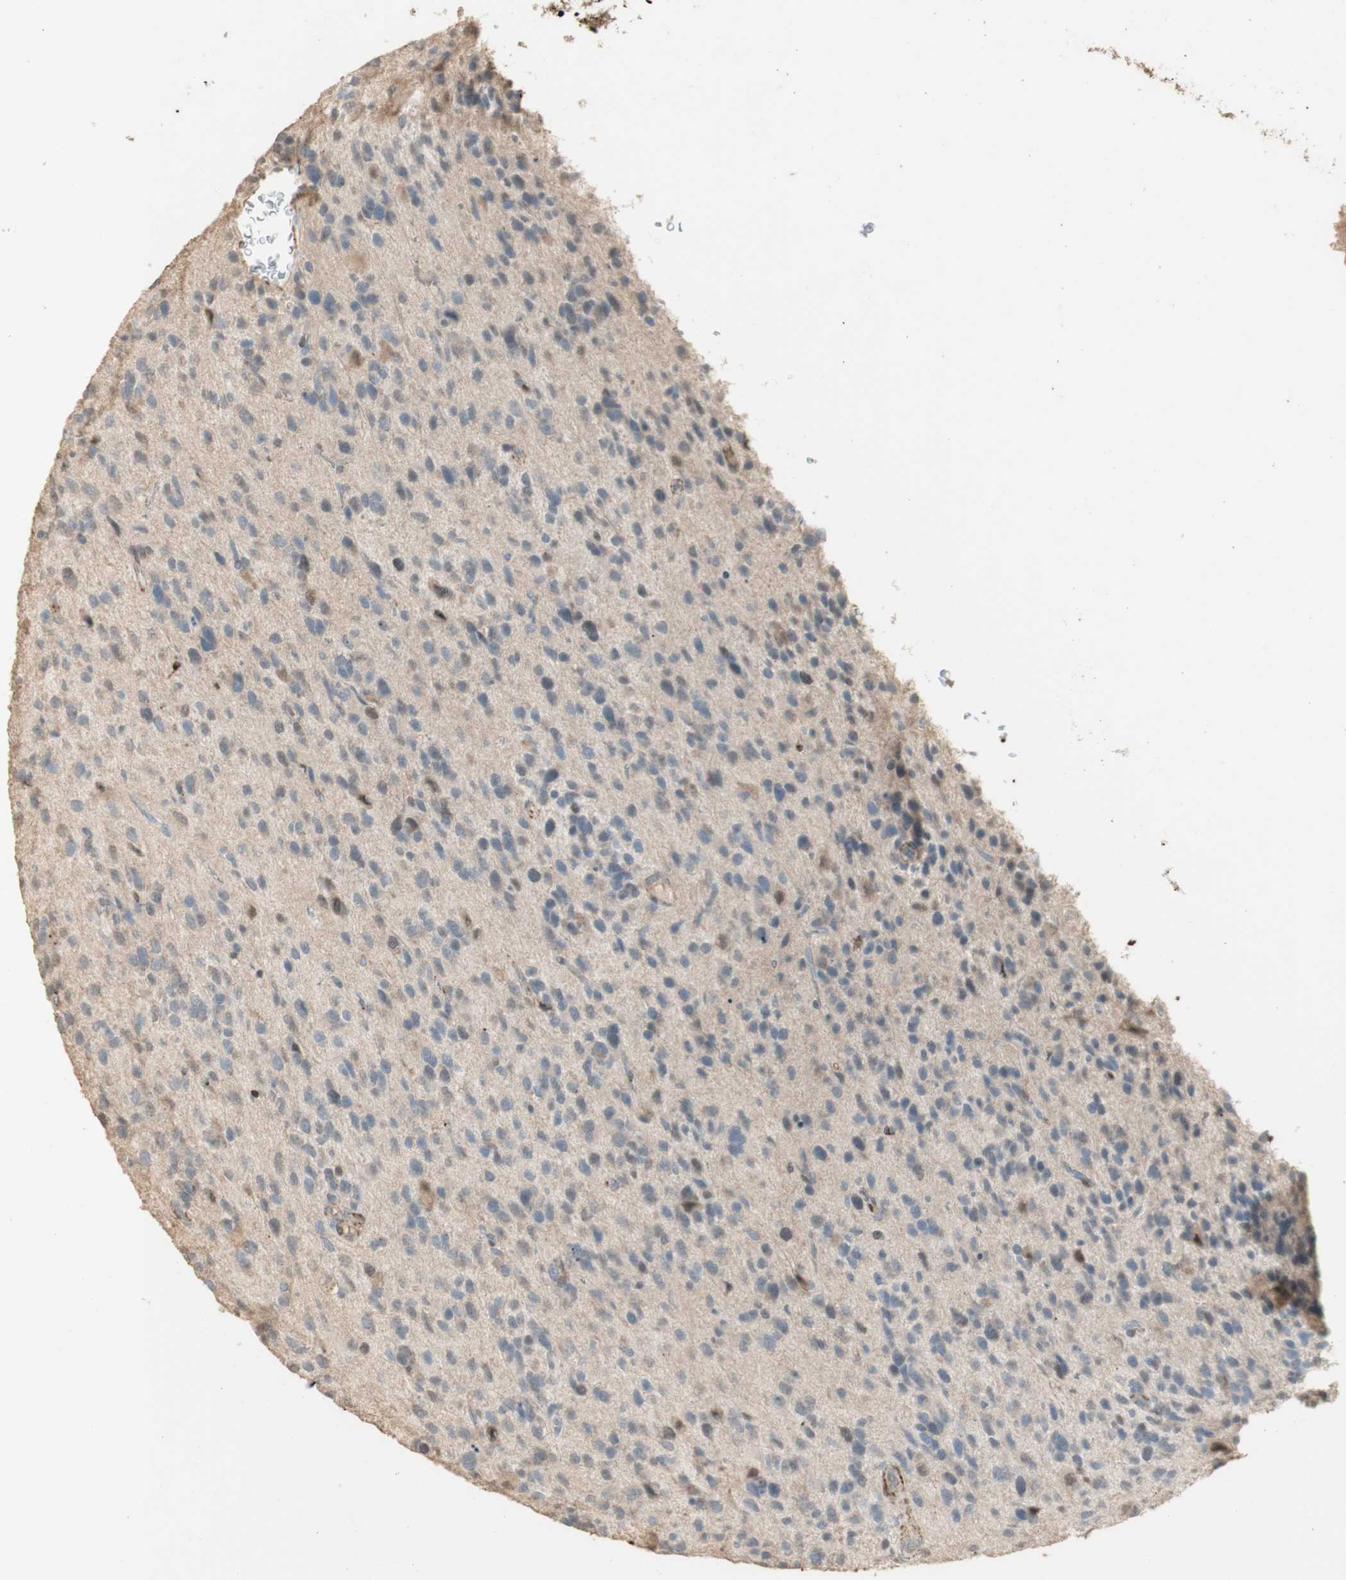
{"staining": {"intensity": "negative", "quantity": "none", "location": "none"}, "tissue": "glioma", "cell_type": "Tumor cells", "image_type": "cancer", "snomed": [{"axis": "morphology", "description": "Glioma, malignant, High grade"}, {"axis": "topography", "description": "Brain"}], "caption": "Tumor cells show no significant protein positivity in glioma.", "gene": "MUC3A", "patient": {"sex": "female", "age": 58}}